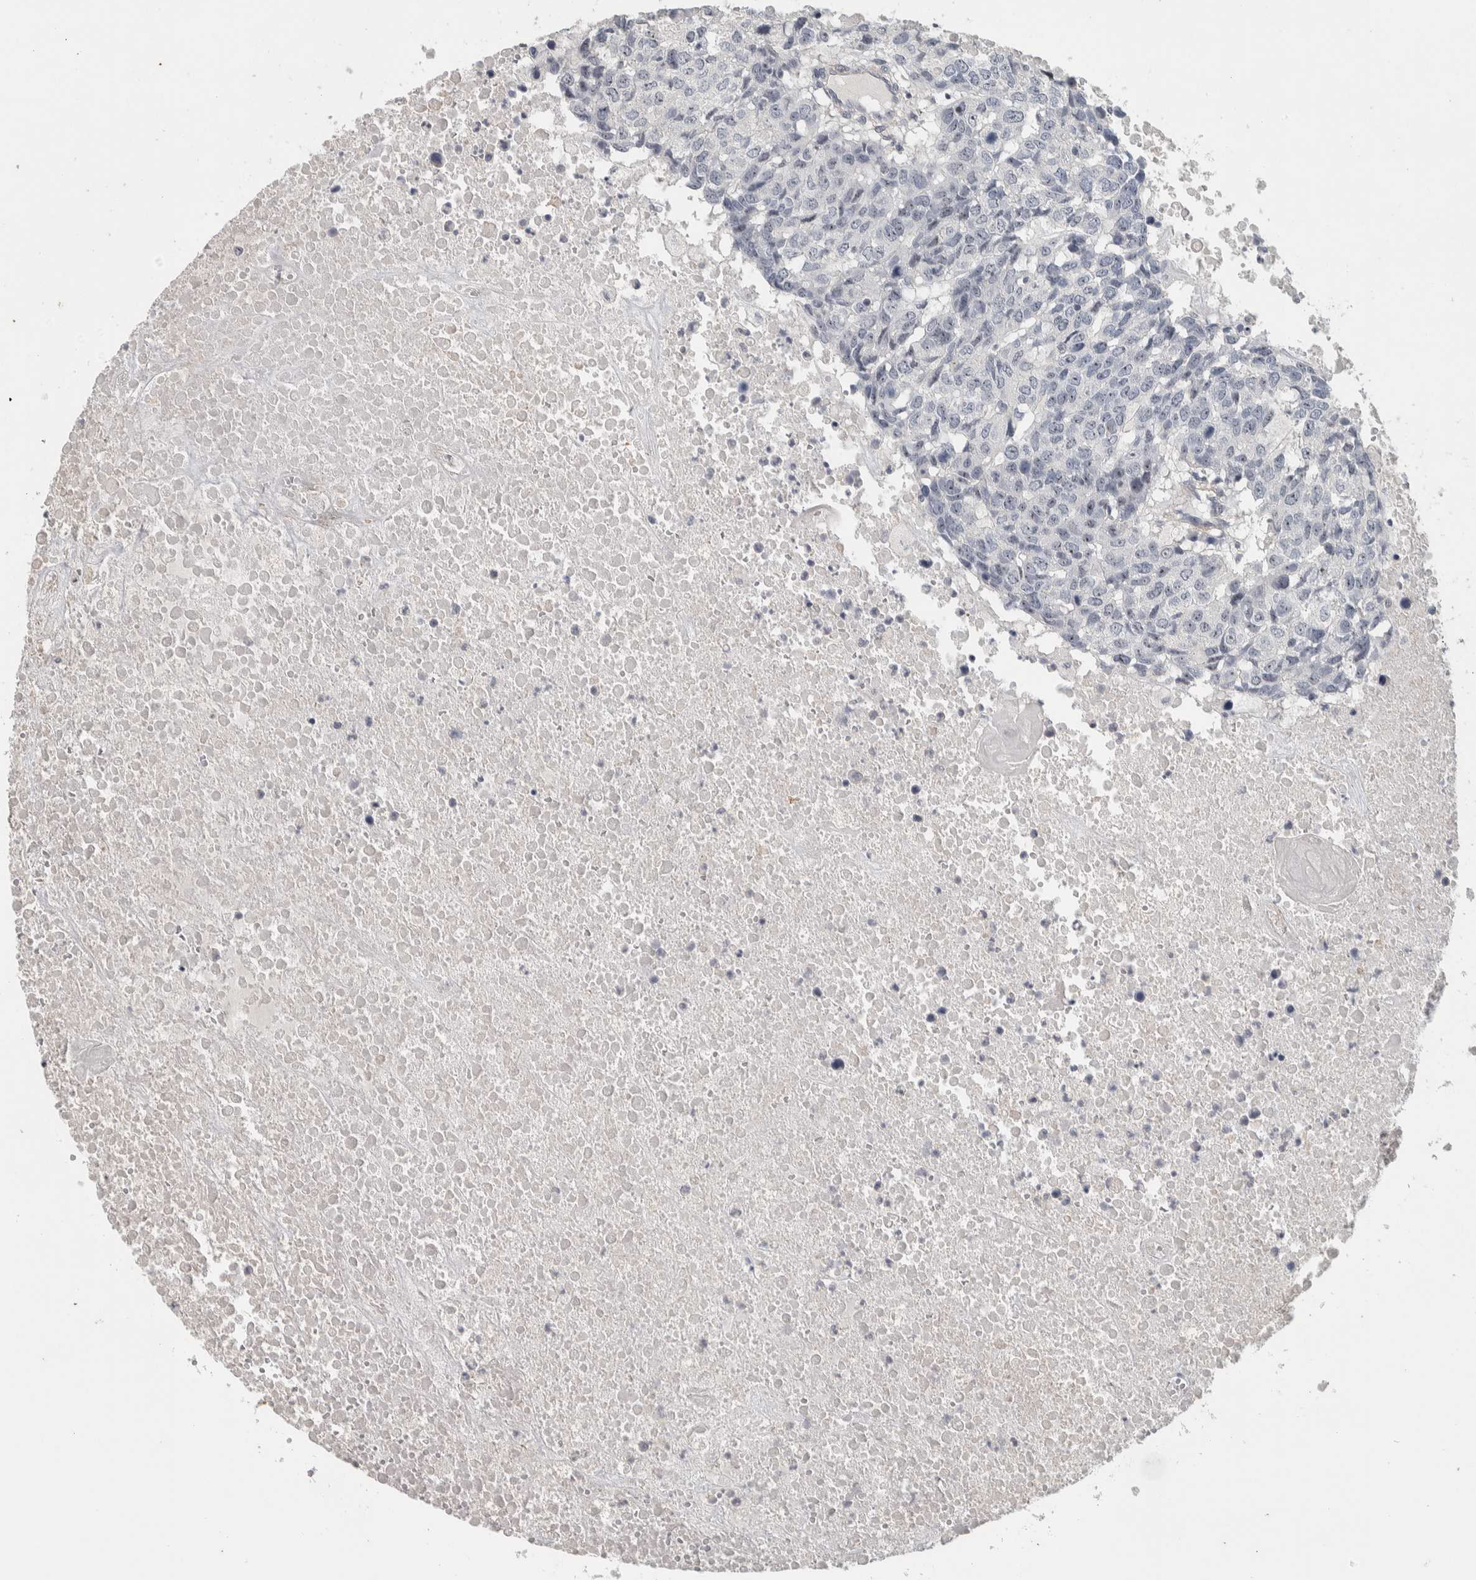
{"staining": {"intensity": "weak", "quantity": "<25%", "location": "nuclear"}, "tissue": "head and neck cancer", "cell_type": "Tumor cells", "image_type": "cancer", "snomed": [{"axis": "morphology", "description": "Squamous cell carcinoma, NOS"}, {"axis": "topography", "description": "Head-Neck"}], "caption": "Immunohistochemical staining of head and neck squamous cell carcinoma reveals no significant positivity in tumor cells.", "gene": "DCAF10", "patient": {"sex": "male", "age": 66}}